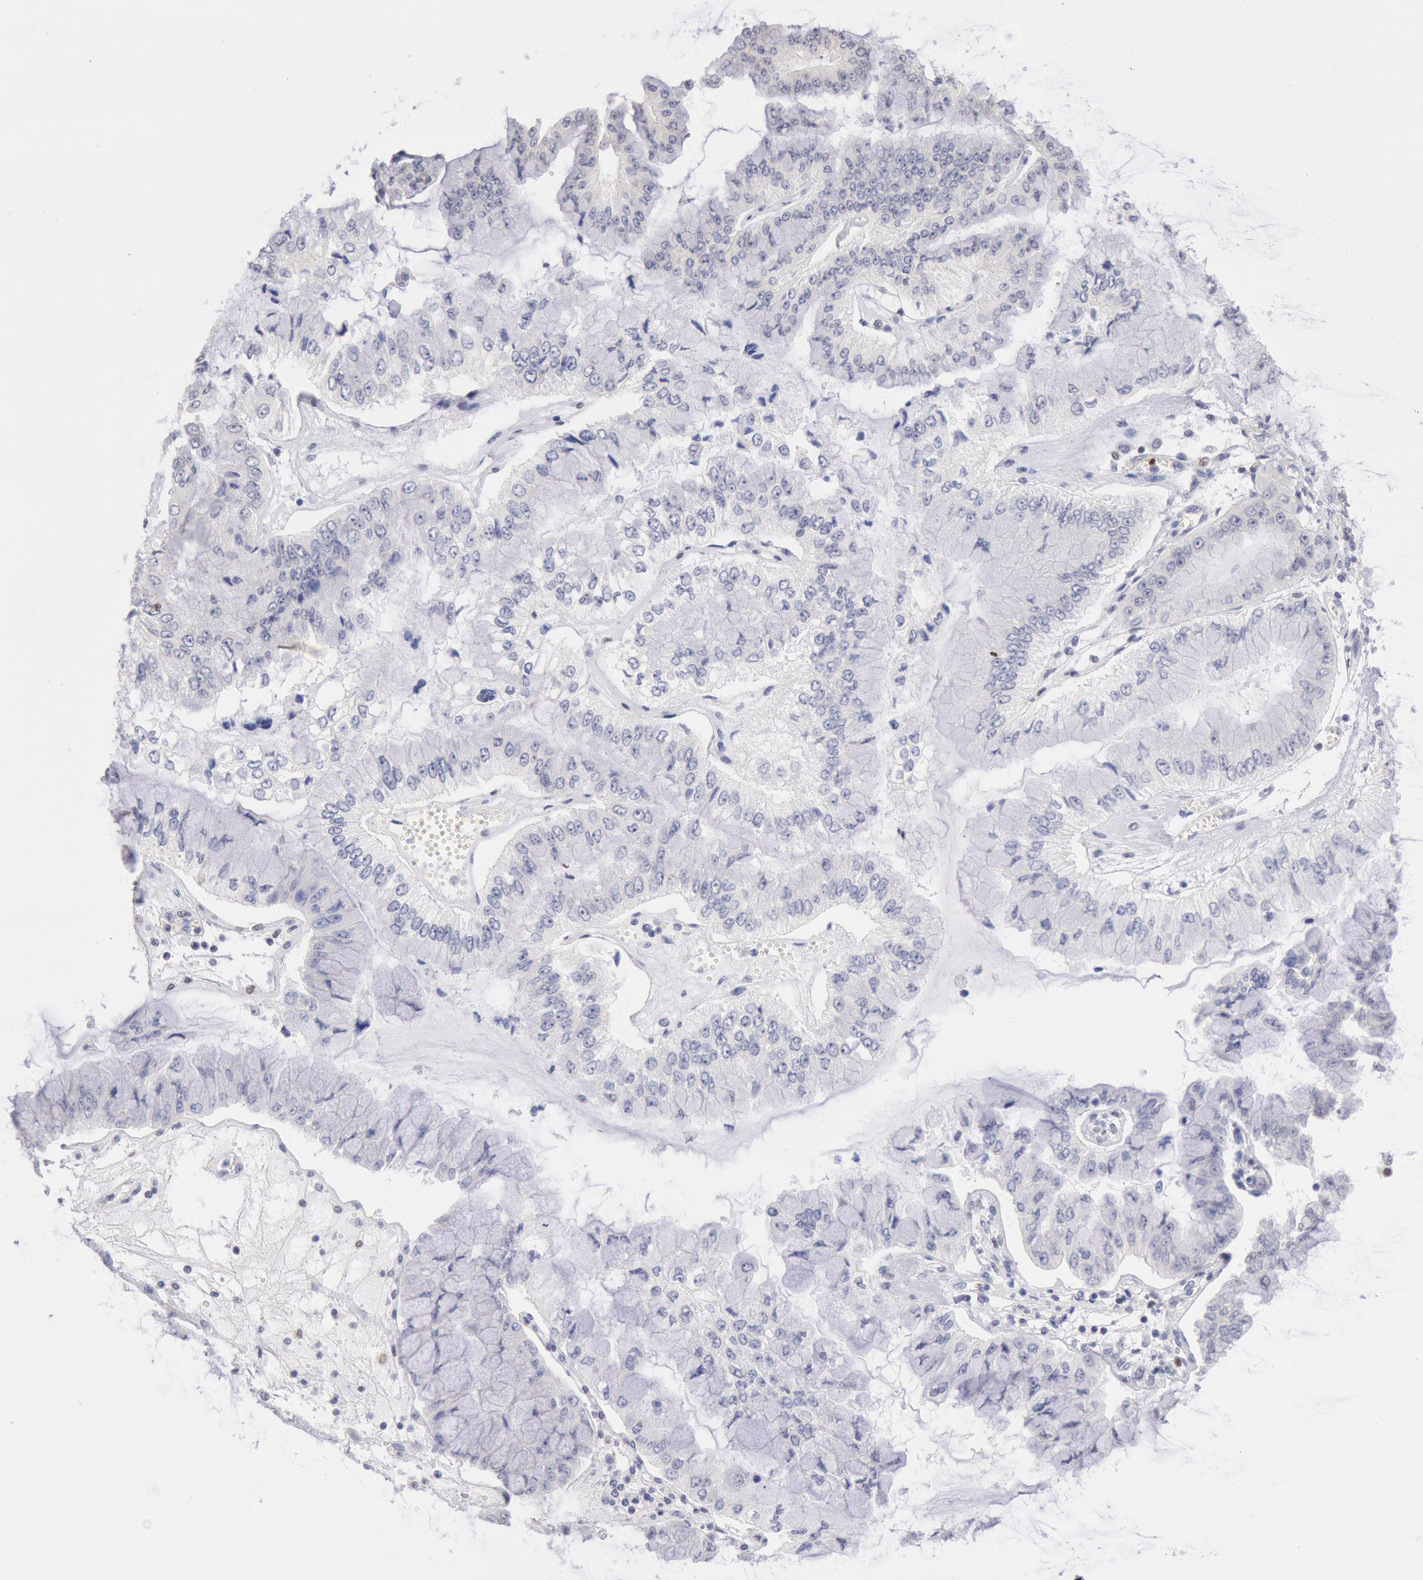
{"staining": {"intensity": "negative", "quantity": "none", "location": "none"}, "tissue": "liver cancer", "cell_type": "Tumor cells", "image_type": "cancer", "snomed": [{"axis": "morphology", "description": "Cholangiocarcinoma"}, {"axis": "topography", "description": "Liver"}], "caption": "An immunohistochemistry histopathology image of liver cancer (cholangiocarcinoma) is shown. There is no staining in tumor cells of liver cancer (cholangiocarcinoma). (Stains: DAB immunohistochemistry (IHC) with hematoxylin counter stain, Microscopy: brightfield microscopy at high magnification).", "gene": "RPS6KA5", "patient": {"sex": "female", "age": 79}}